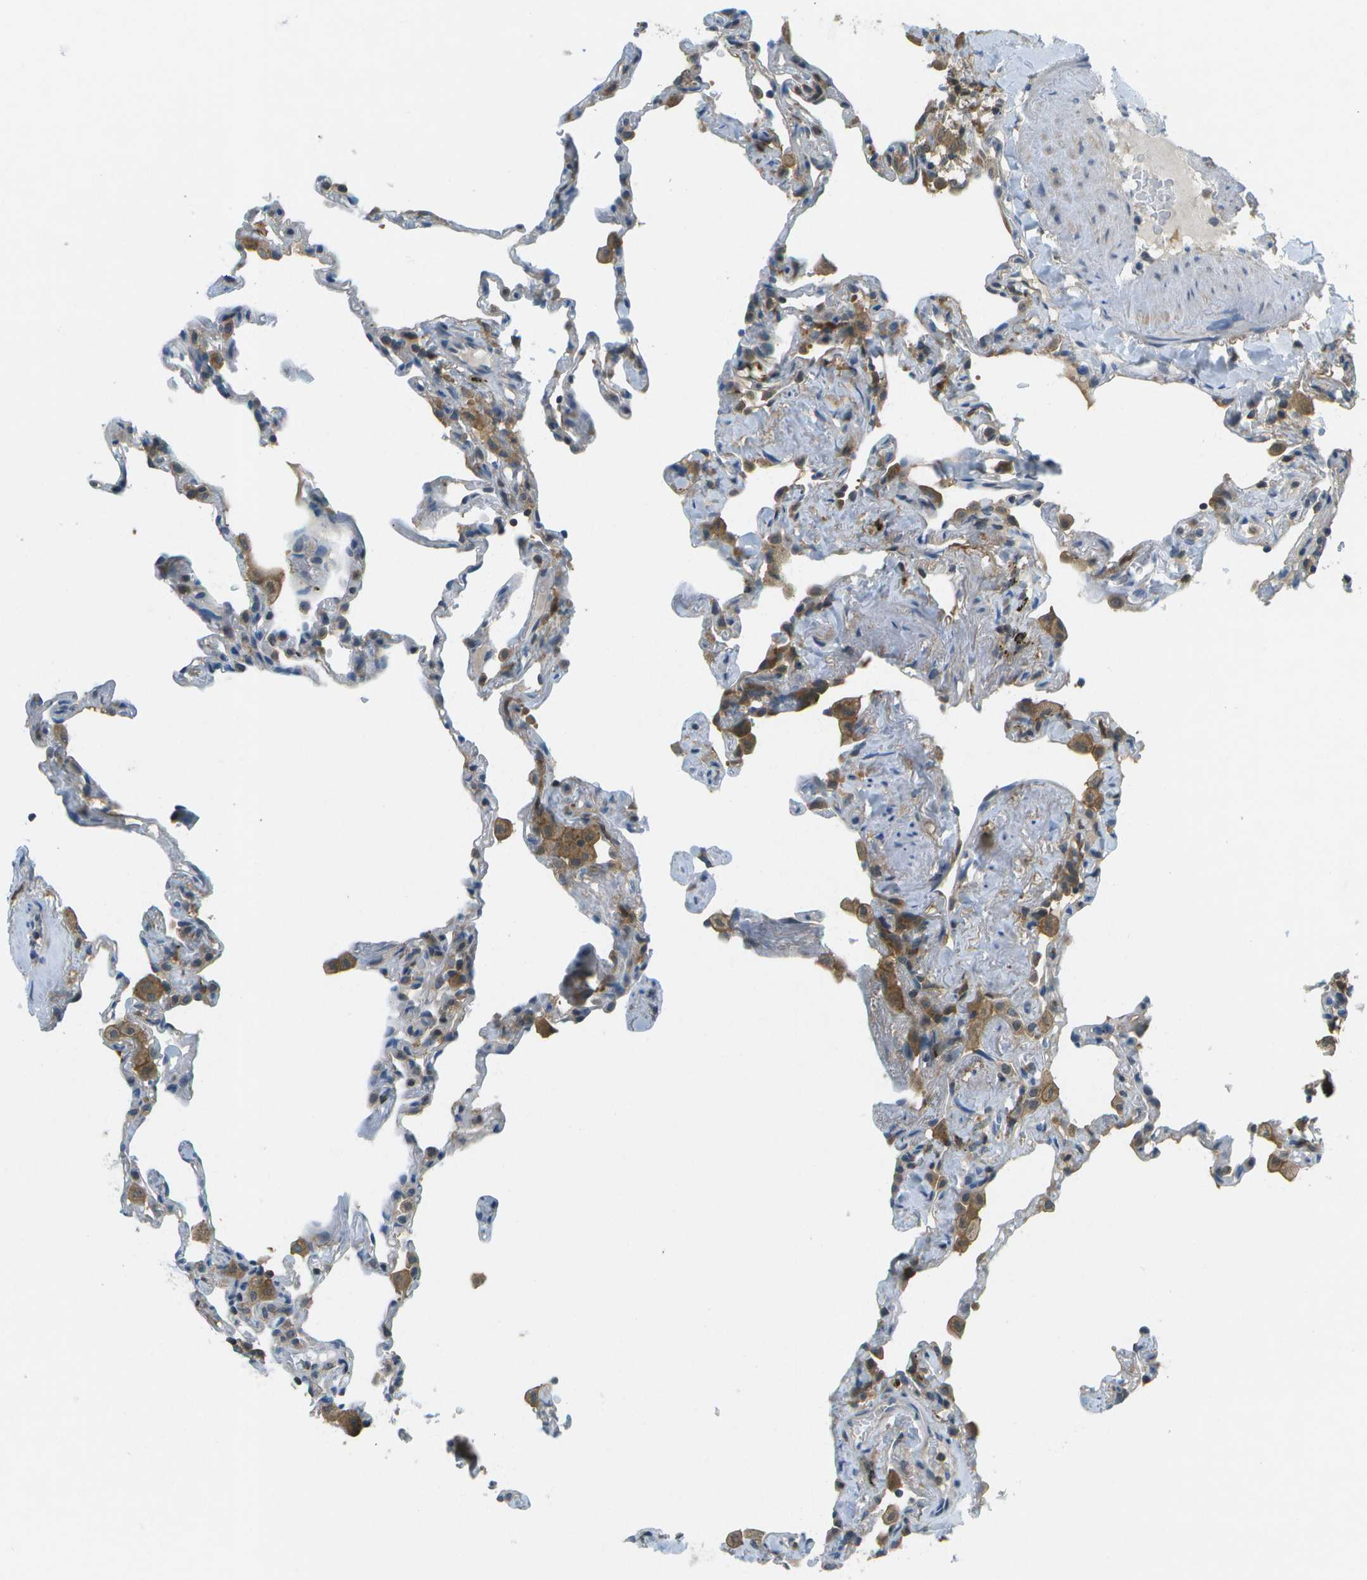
{"staining": {"intensity": "negative", "quantity": "none", "location": "none"}, "tissue": "lung", "cell_type": "Alveolar cells", "image_type": "normal", "snomed": [{"axis": "morphology", "description": "Normal tissue, NOS"}, {"axis": "topography", "description": "Lung"}], "caption": "Lung was stained to show a protein in brown. There is no significant expression in alveolar cells.", "gene": "CDH23", "patient": {"sex": "male", "age": 59}}